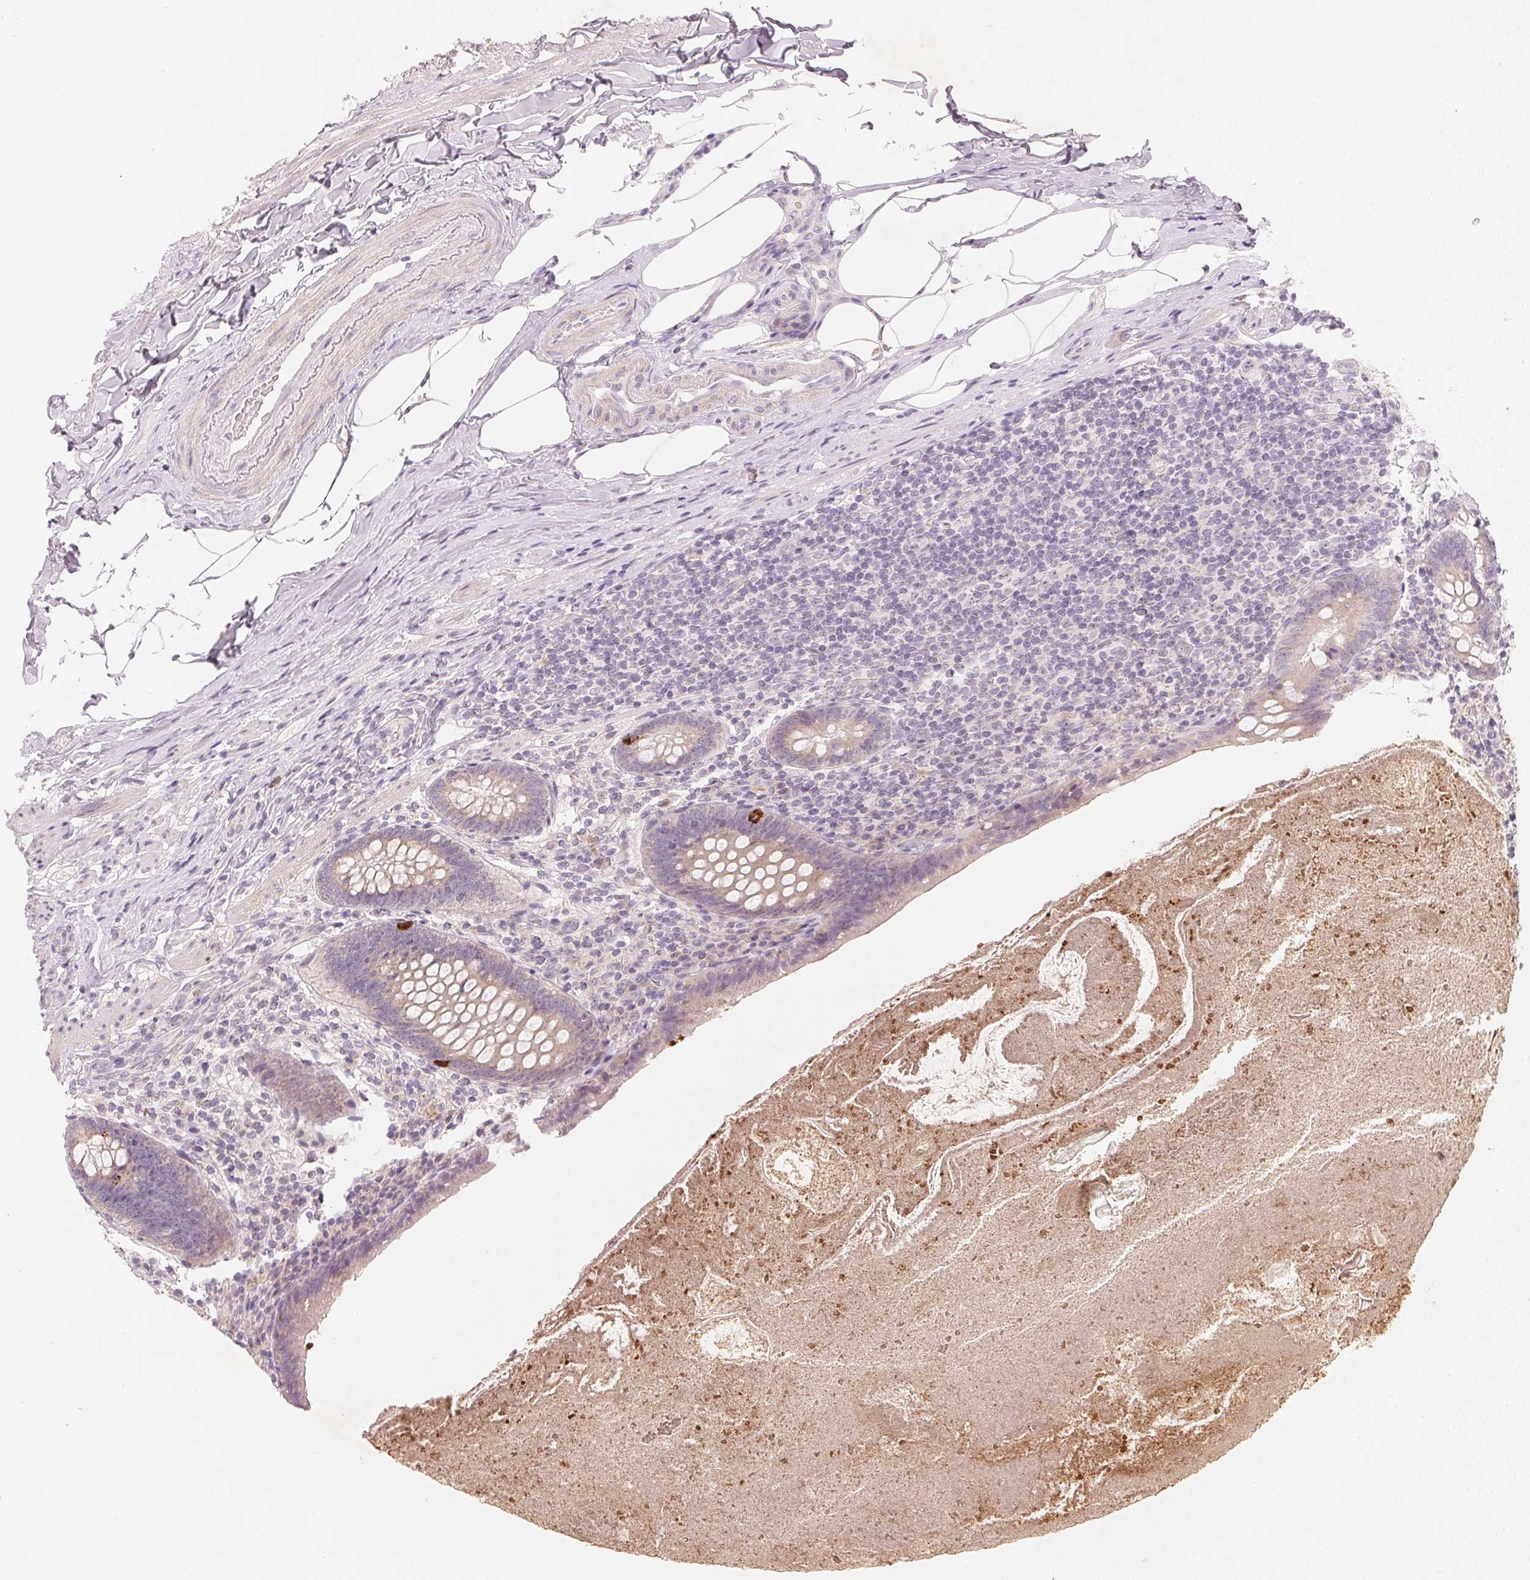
{"staining": {"intensity": "strong", "quantity": "<25%", "location": "cytoplasmic/membranous"}, "tissue": "appendix", "cell_type": "Glandular cells", "image_type": "normal", "snomed": [{"axis": "morphology", "description": "Normal tissue, NOS"}, {"axis": "topography", "description": "Appendix"}], "caption": "Immunohistochemistry (IHC) (DAB (3,3'-diaminobenzidine)) staining of unremarkable appendix demonstrates strong cytoplasmic/membranous protein positivity in approximately <25% of glandular cells.", "gene": "MYBL1", "patient": {"sex": "male", "age": 47}}